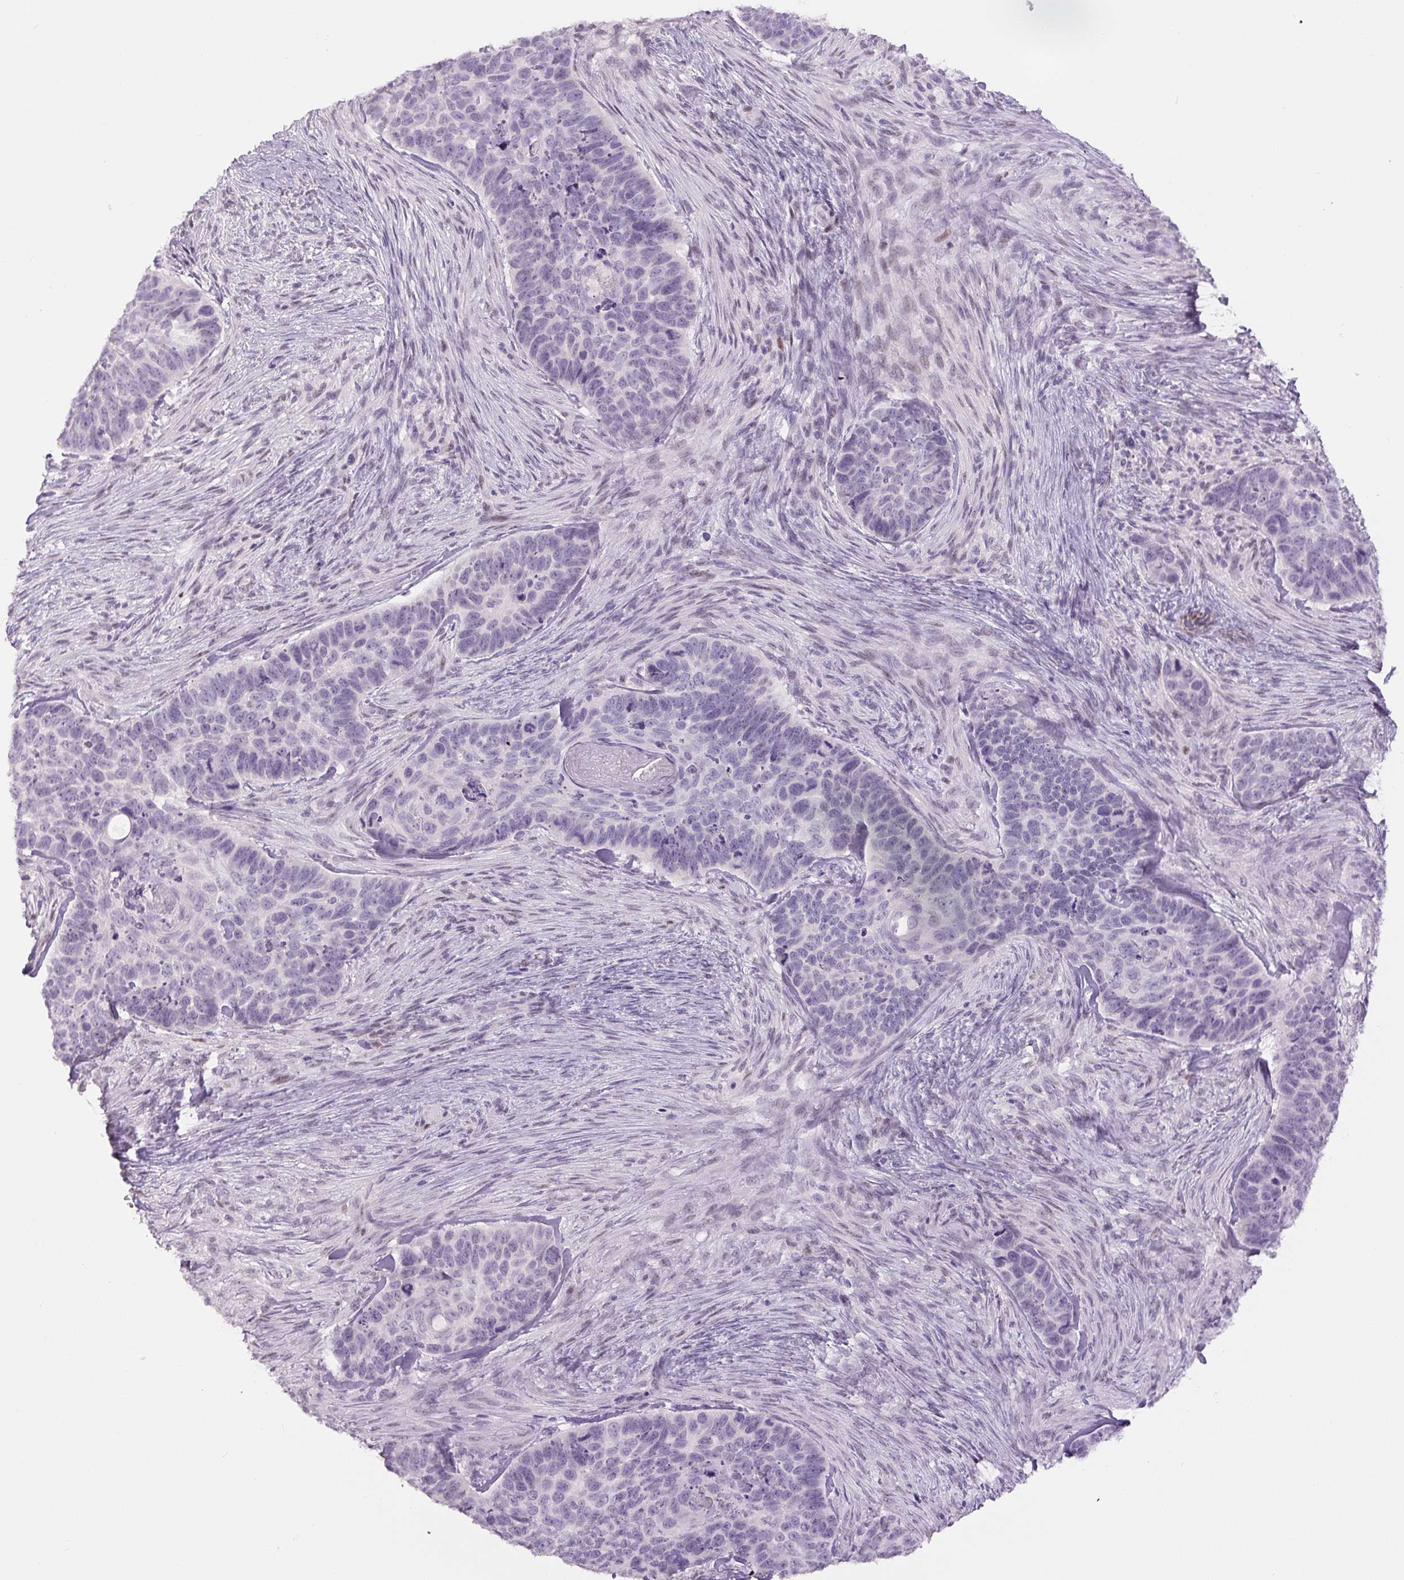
{"staining": {"intensity": "negative", "quantity": "none", "location": "none"}, "tissue": "skin cancer", "cell_type": "Tumor cells", "image_type": "cancer", "snomed": [{"axis": "morphology", "description": "Basal cell carcinoma"}, {"axis": "topography", "description": "Skin"}], "caption": "Tumor cells are negative for protein expression in human basal cell carcinoma (skin).", "gene": "SIX1", "patient": {"sex": "female", "age": 82}}